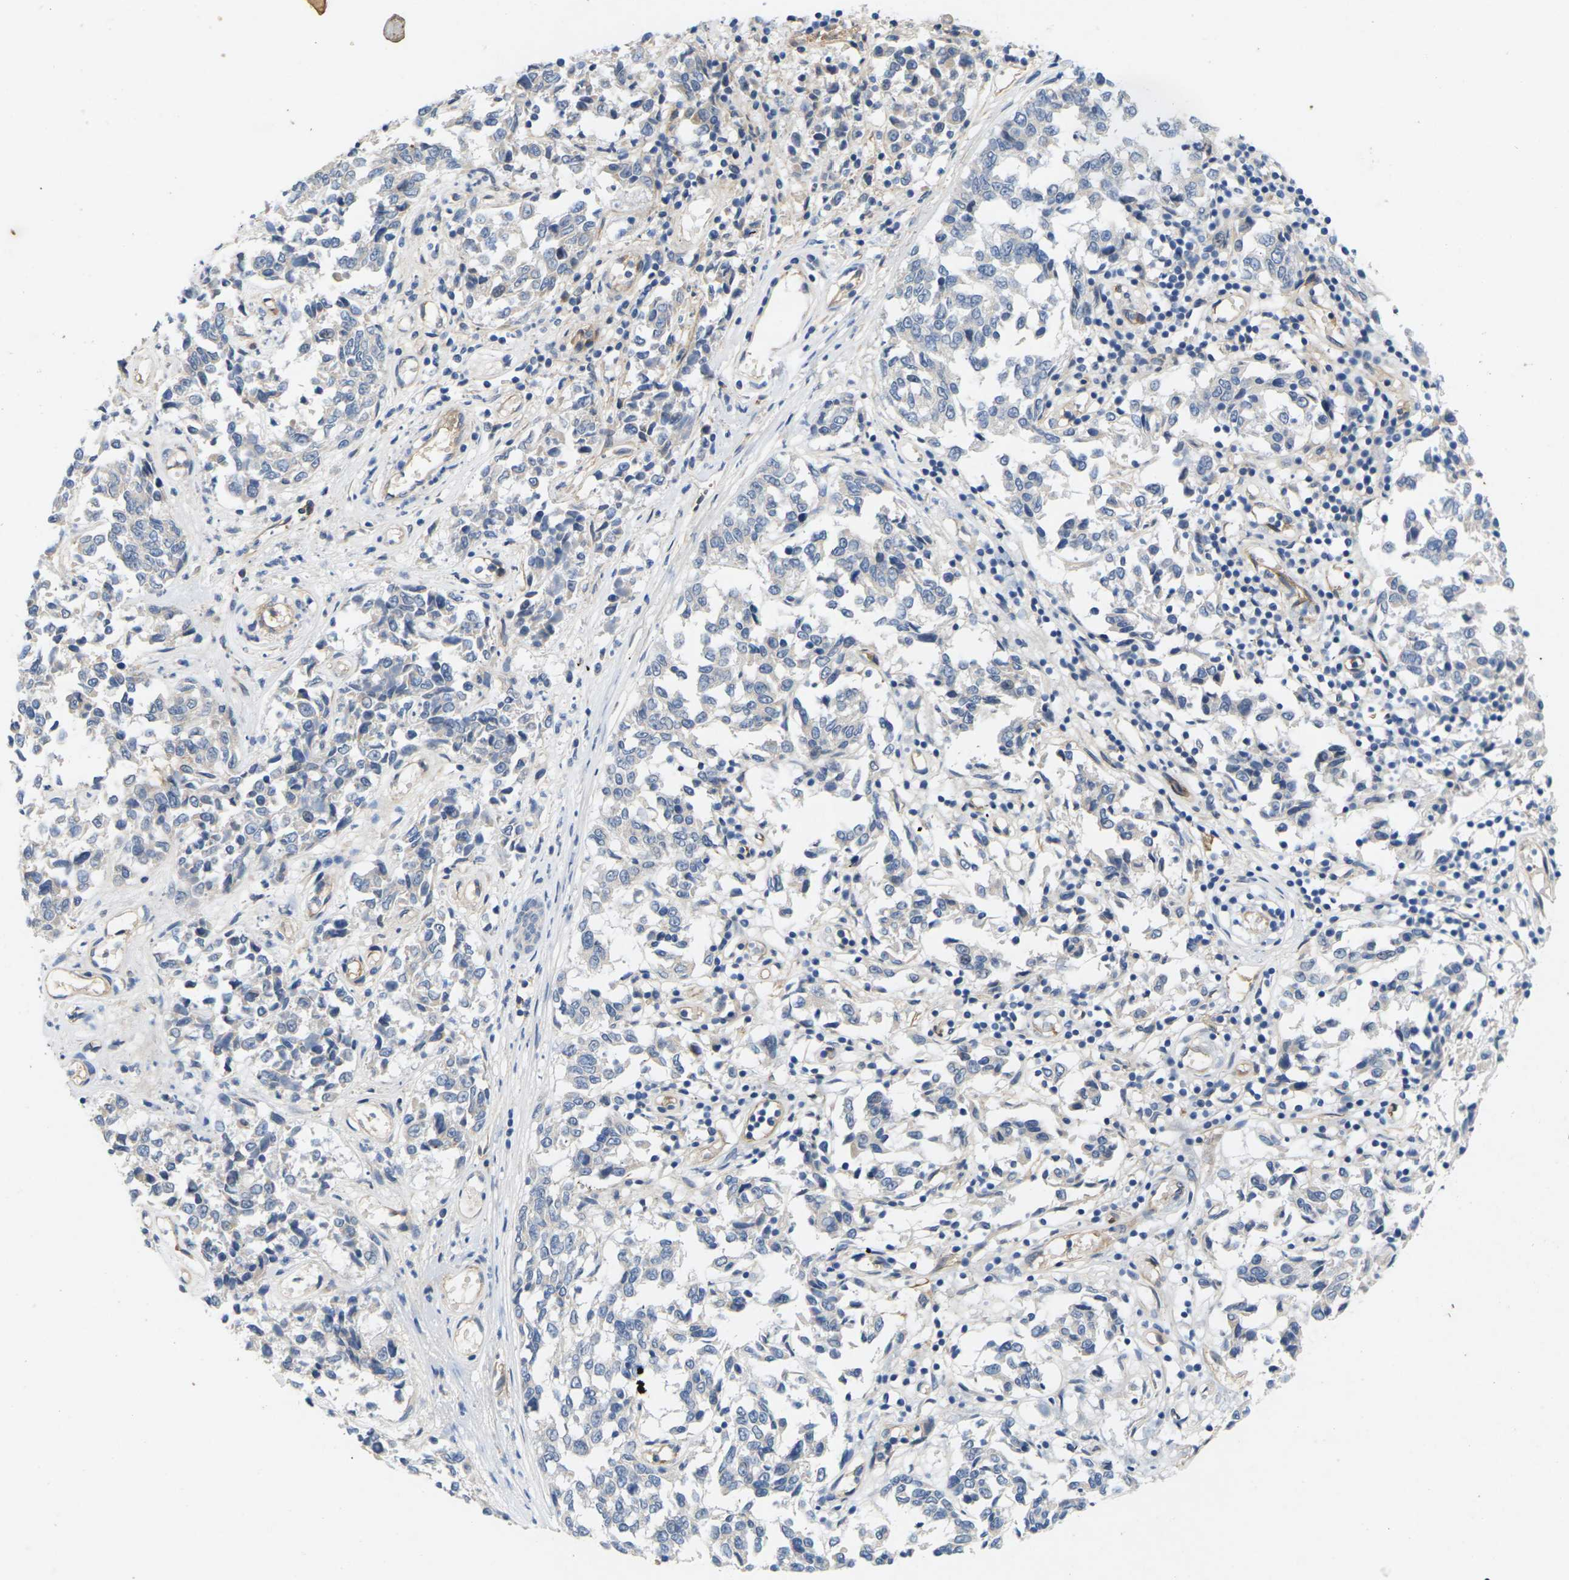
{"staining": {"intensity": "negative", "quantity": "none", "location": "none"}, "tissue": "melanoma", "cell_type": "Tumor cells", "image_type": "cancer", "snomed": [{"axis": "morphology", "description": "Malignant melanoma, NOS"}, {"axis": "topography", "description": "Skin"}], "caption": "The histopathology image shows no significant positivity in tumor cells of melanoma.", "gene": "ITGA5", "patient": {"sex": "female", "age": 64}}